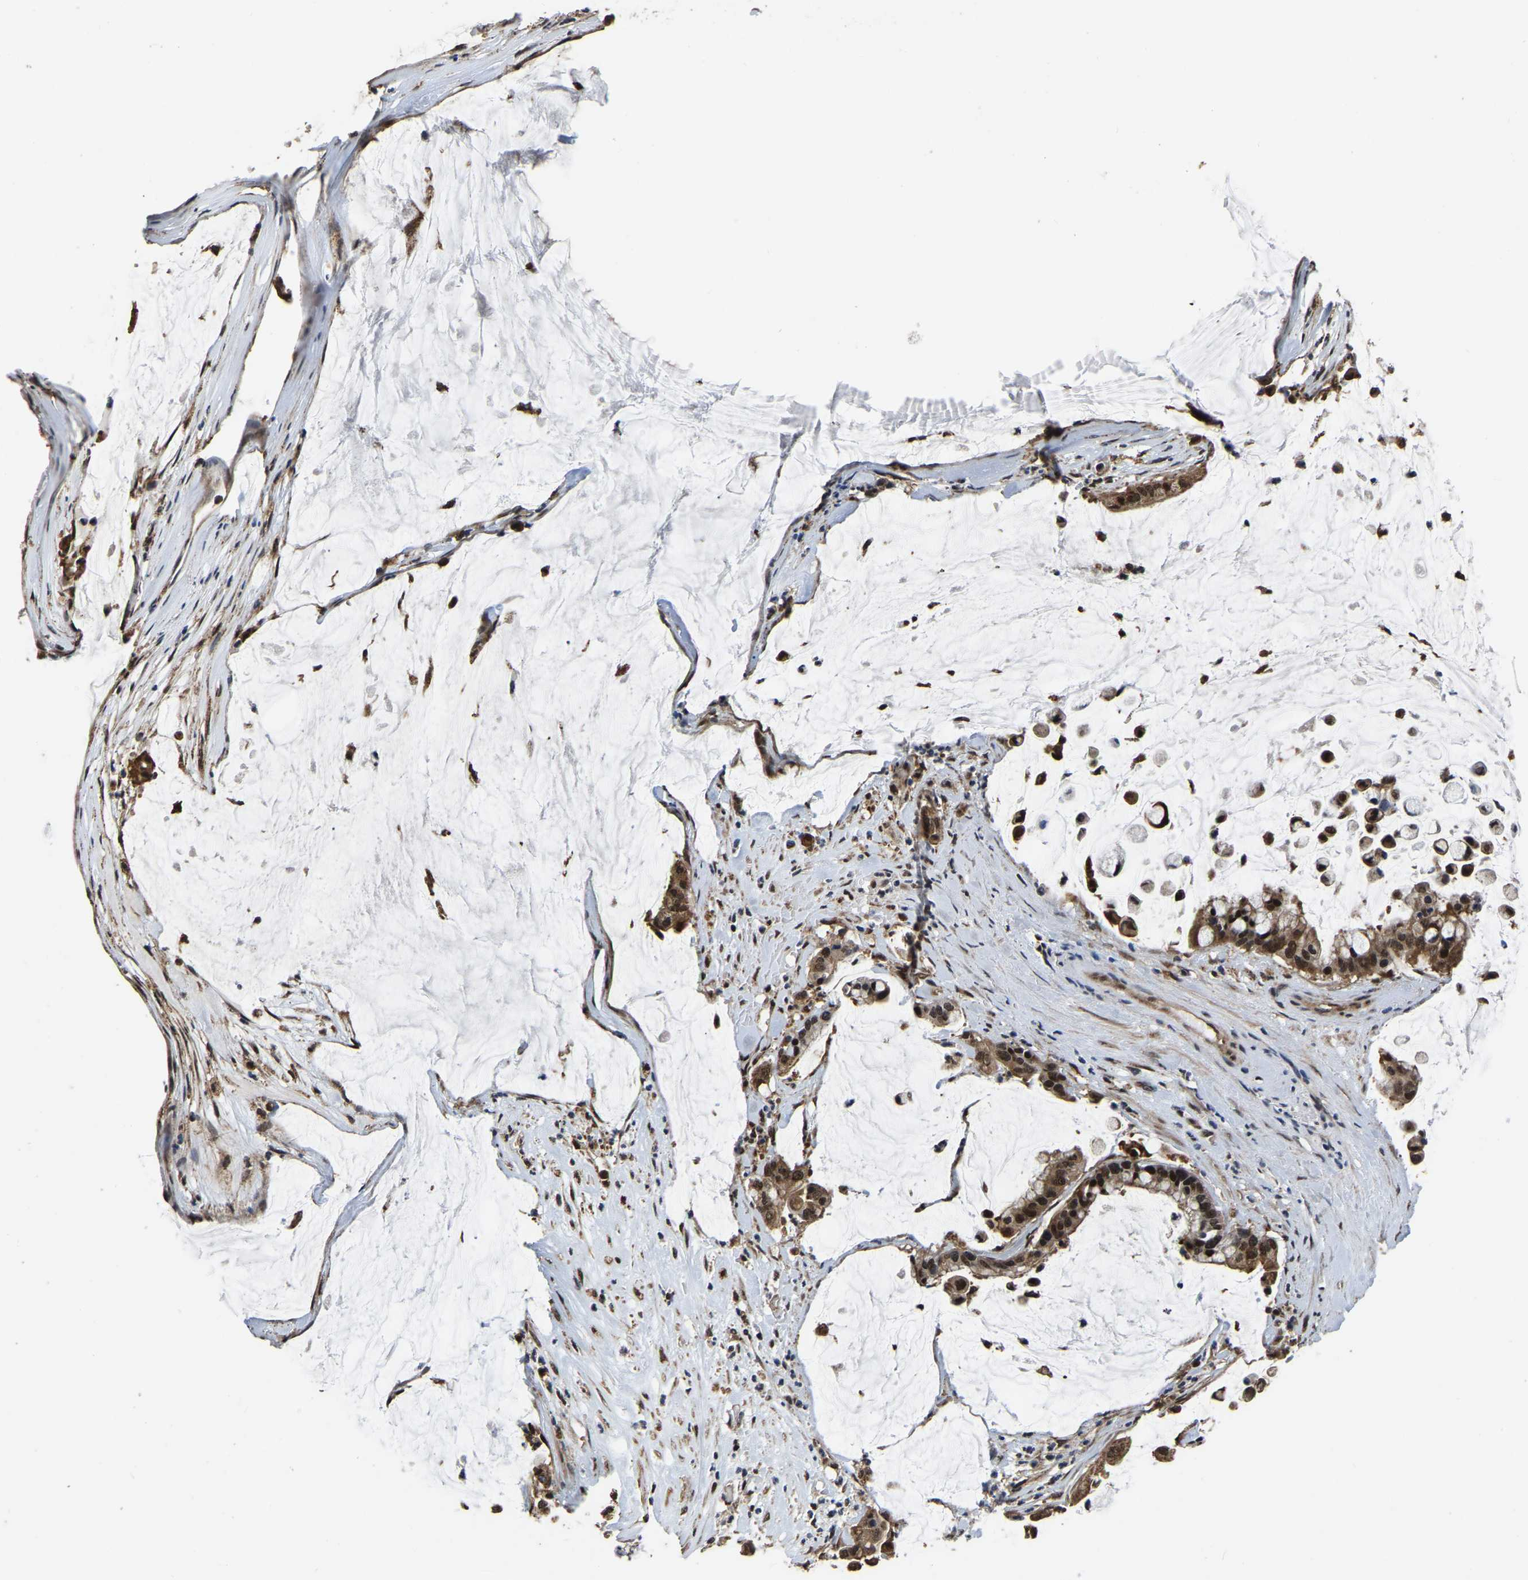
{"staining": {"intensity": "moderate", "quantity": ">75%", "location": "cytoplasmic/membranous,nuclear"}, "tissue": "pancreatic cancer", "cell_type": "Tumor cells", "image_type": "cancer", "snomed": [{"axis": "morphology", "description": "Adenocarcinoma, NOS"}, {"axis": "topography", "description": "Pancreas"}], "caption": "Human pancreatic cancer stained for a protein (brown) exhibits moderate cytoplasmic/membranous and nuclear positive expression in approximately >75% of tumor cells.", "gene": "CIAO1", "patient": {"sex": "male", "age": 41}}